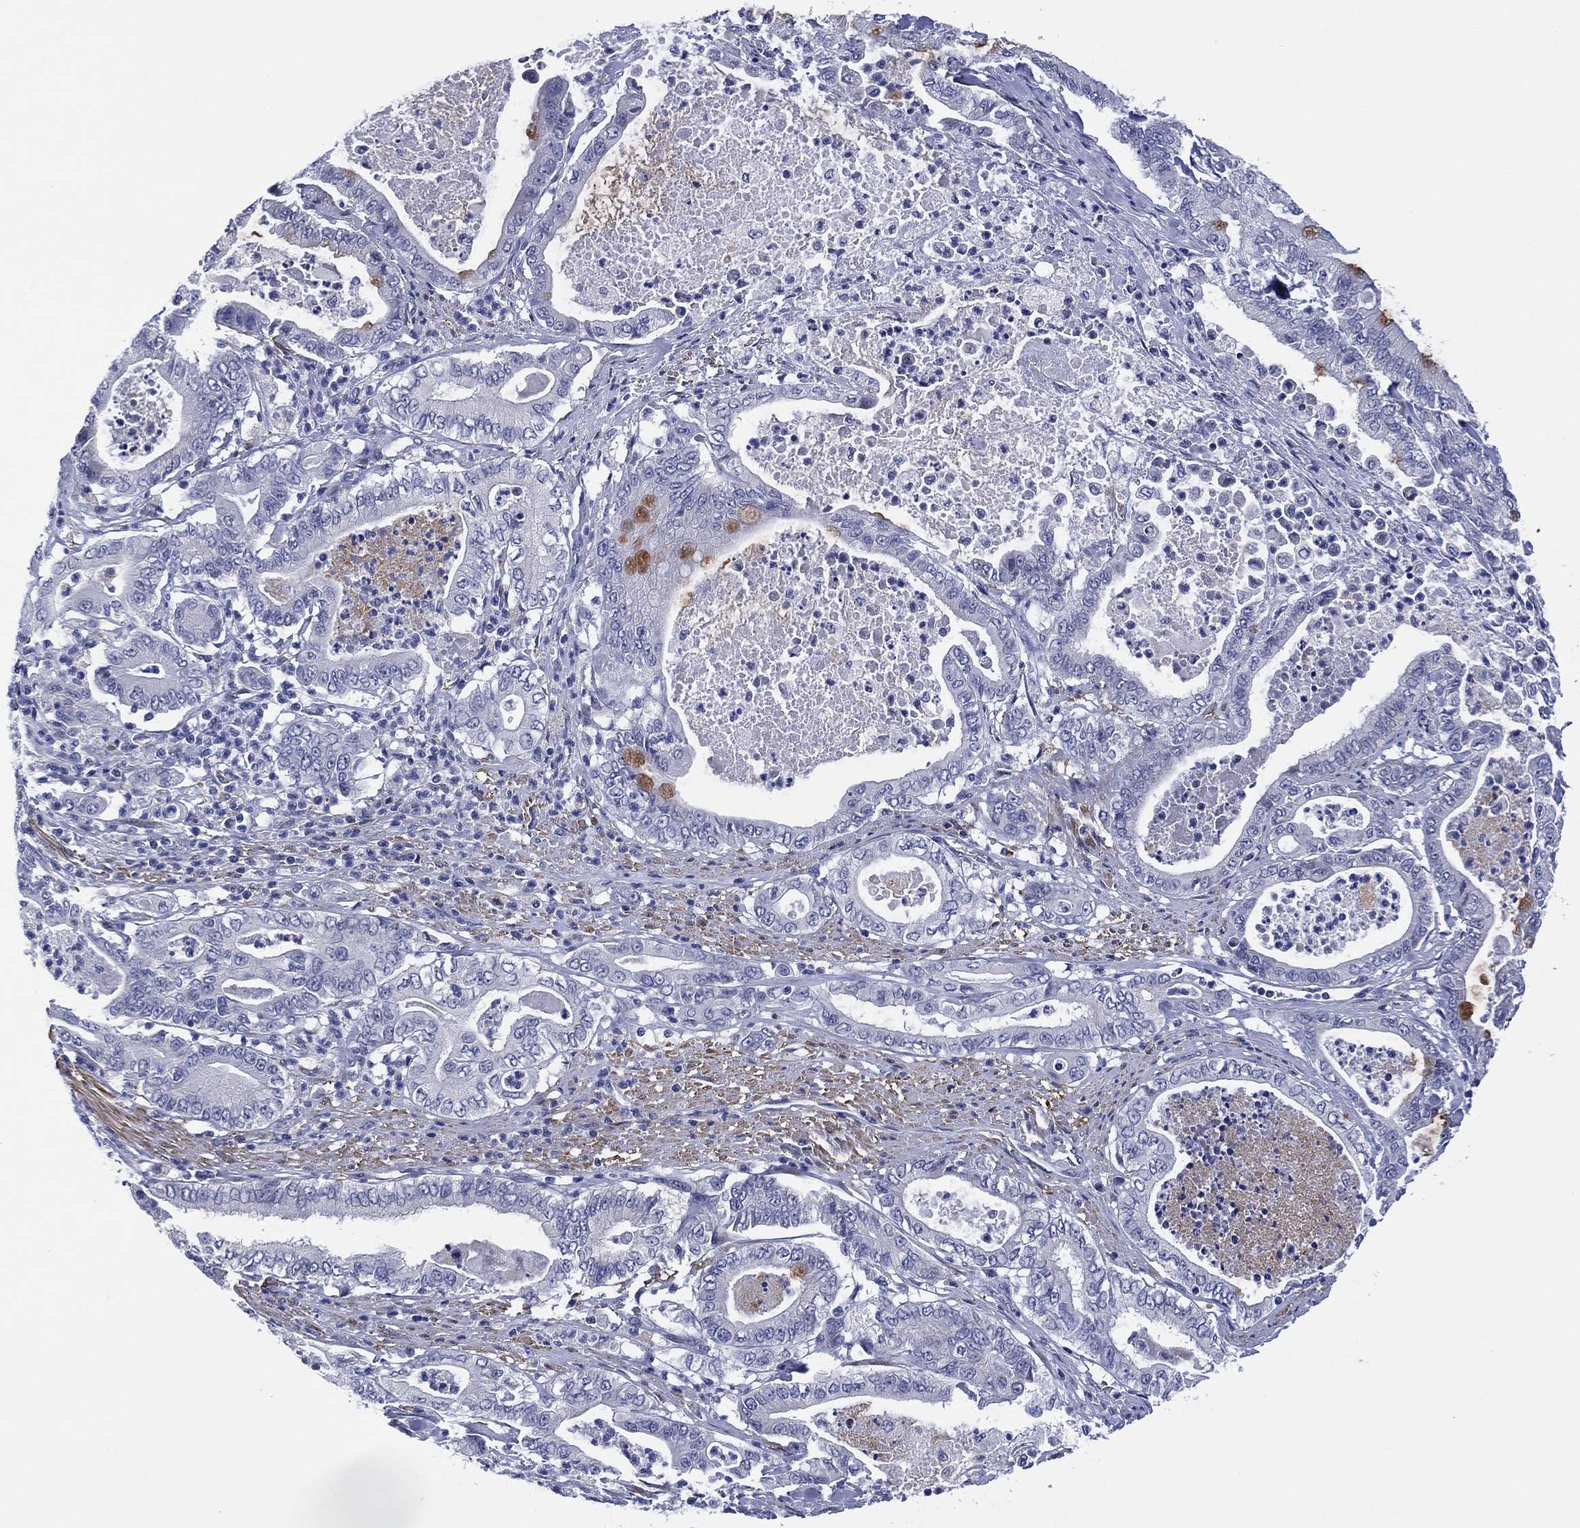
{"staining": {"intensity": "negative", "quantity": "none", "location": "none"}, "tissue": "pancreatic cancer", "cell_type": "Tumor cells", "image_type": "cancer", "snomed": [{"axis": "morphology", "description": "Adenocarcinoma, NOS"}, {"axis": "topography", "description": "Pancreas"}], "caption": "The image exhibits no staining of tumor cells in adenocarcinoma (pancreatic).", "gene": "CLIP3", "patient": {"sex": "male", "age": 71}}